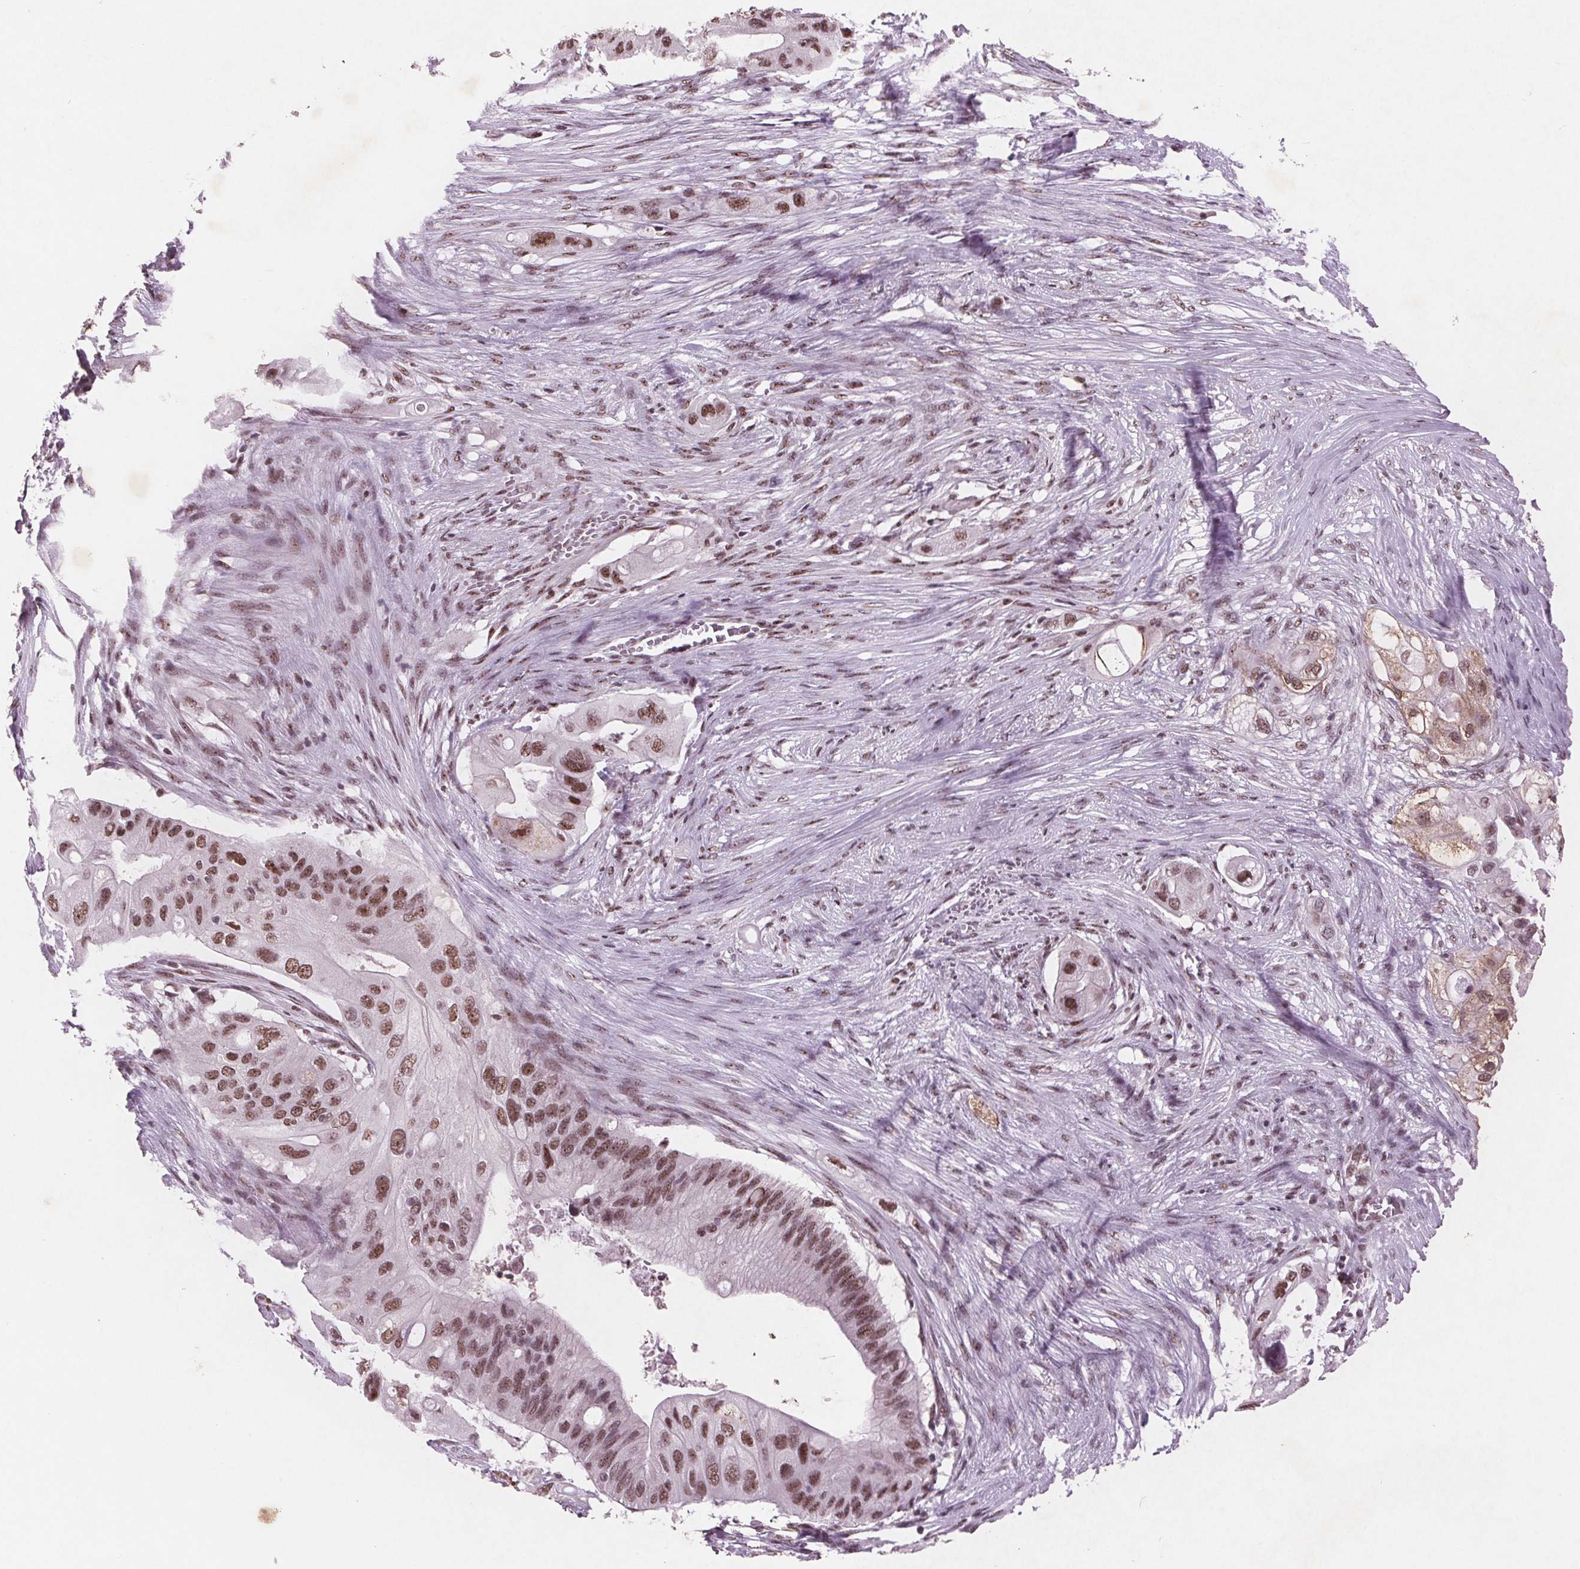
{"staining": {"intensity": "moderate", "quantity": ">75%", "location": "nuclear"}, "tissue": "pancreatic cancer", "cell_type": "Tumor cells", "image_type": "cancer", "snomed": [{"axis": "morphology", "description": "Adenocarcinoma, NOS"}, {"axis": "topography", "description": "Pancreas"}], "caption": "Protein staining of pancreatic adenocarcinoma tissue shows moderate nuclear staining in approximately >75% of tumor cells.", "gene": "RPS6KA2", "patient": {"sex": "female", "age": 72}}